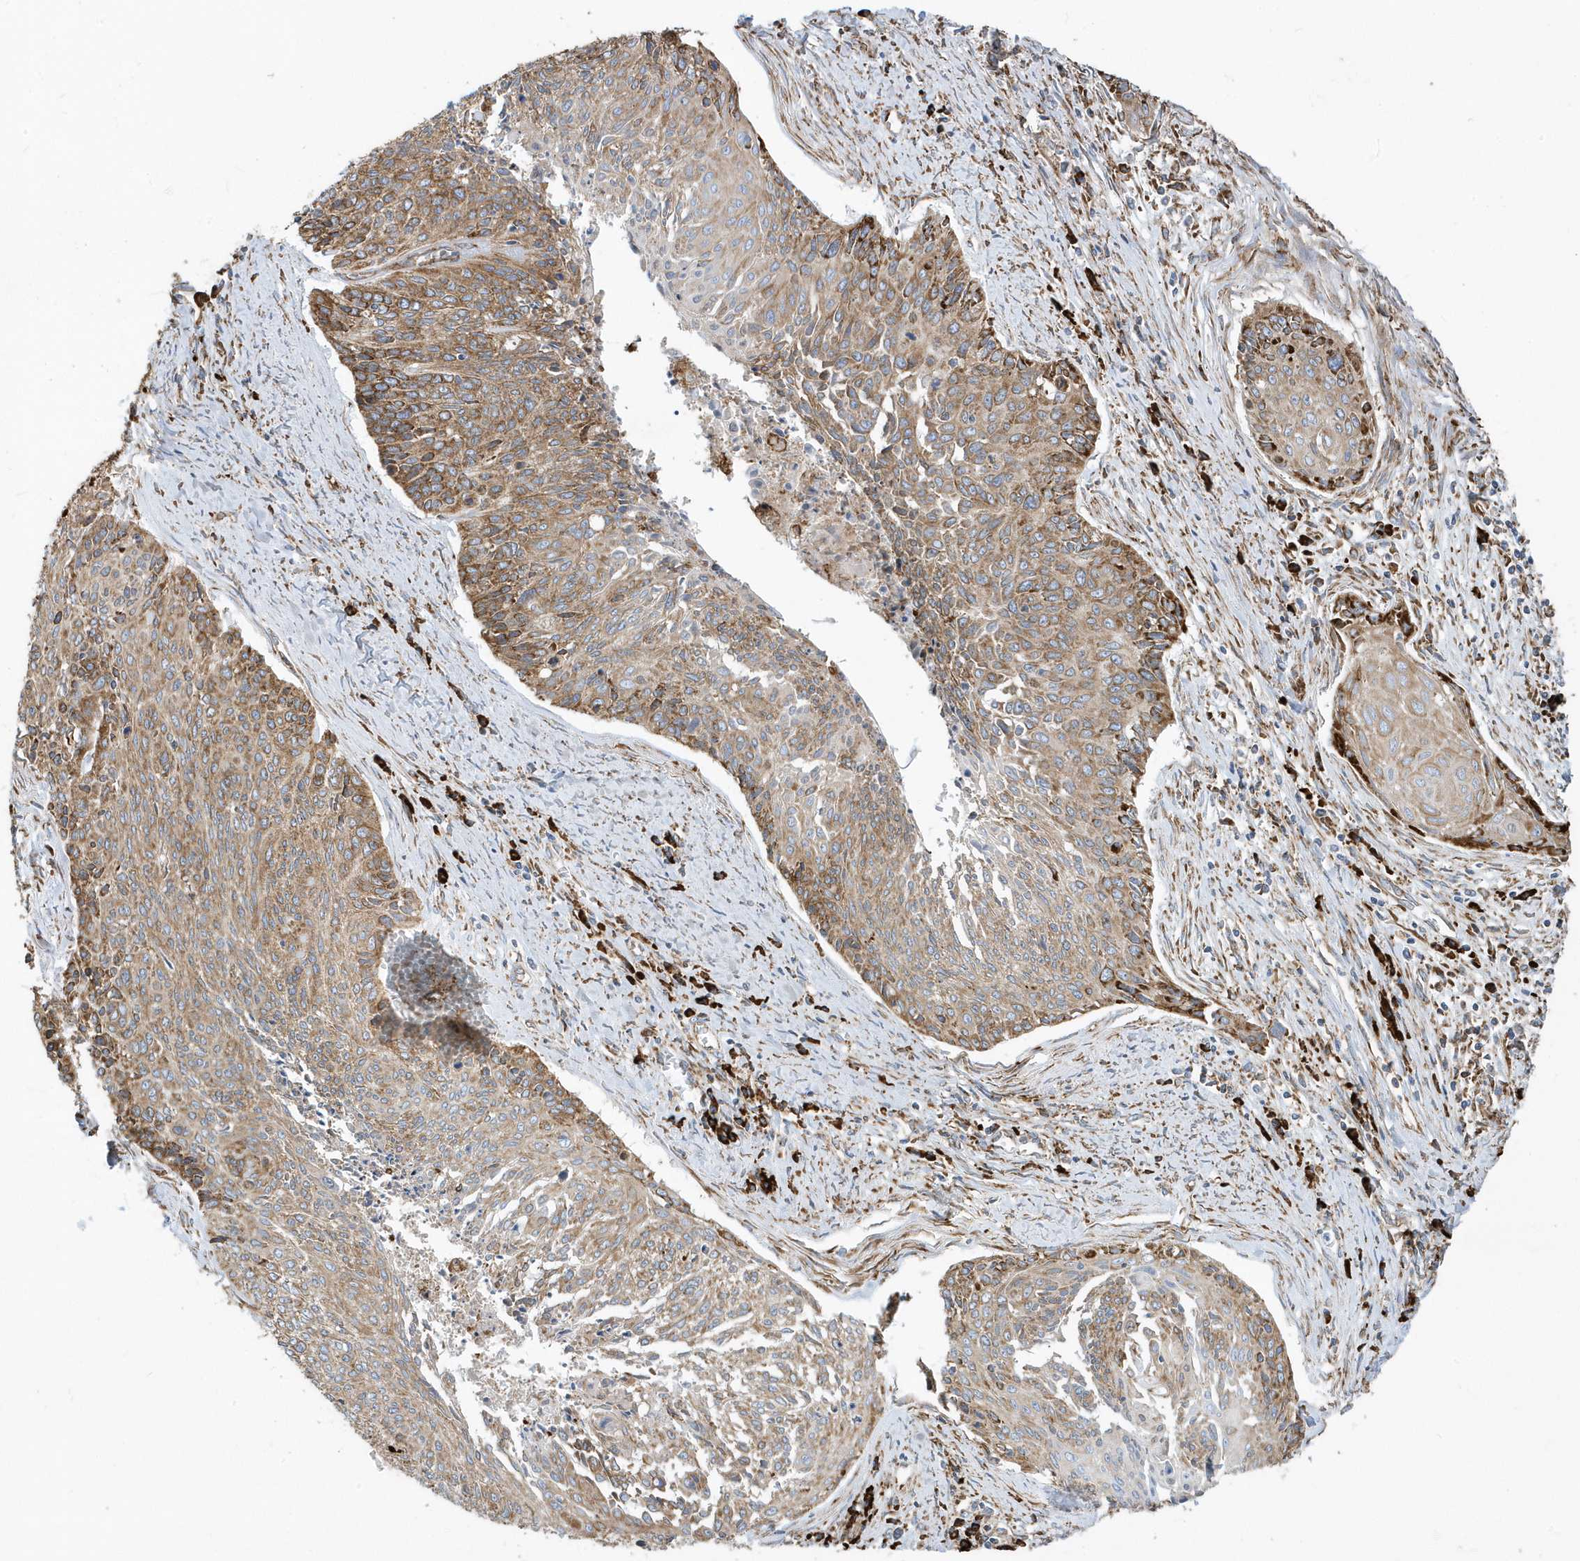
{"staining": {"intensity": "moderate", "quantity": ">75%", "location": "cytoplasmic/membranous"}, "tissue": "cervical cancer", "cell_type": "Tumor cells", "image_type": "cancer", "snomed": [{"axis": "morphology", "description": "Squamous cell carcinoma, NOS"}, {"axis": "topography", "description": "Cervix"}], "caption": "Immunohistochemistry (DAB) staining of human cervical cancer displays moderate cytoplasmic/membranous protein expression in approximately >75% of tumor cells. The protein is shown in brown color, while the nuclei are stained blue.", "gene": "PDIA6", "patient": {"sex": "female", "age": 55}}